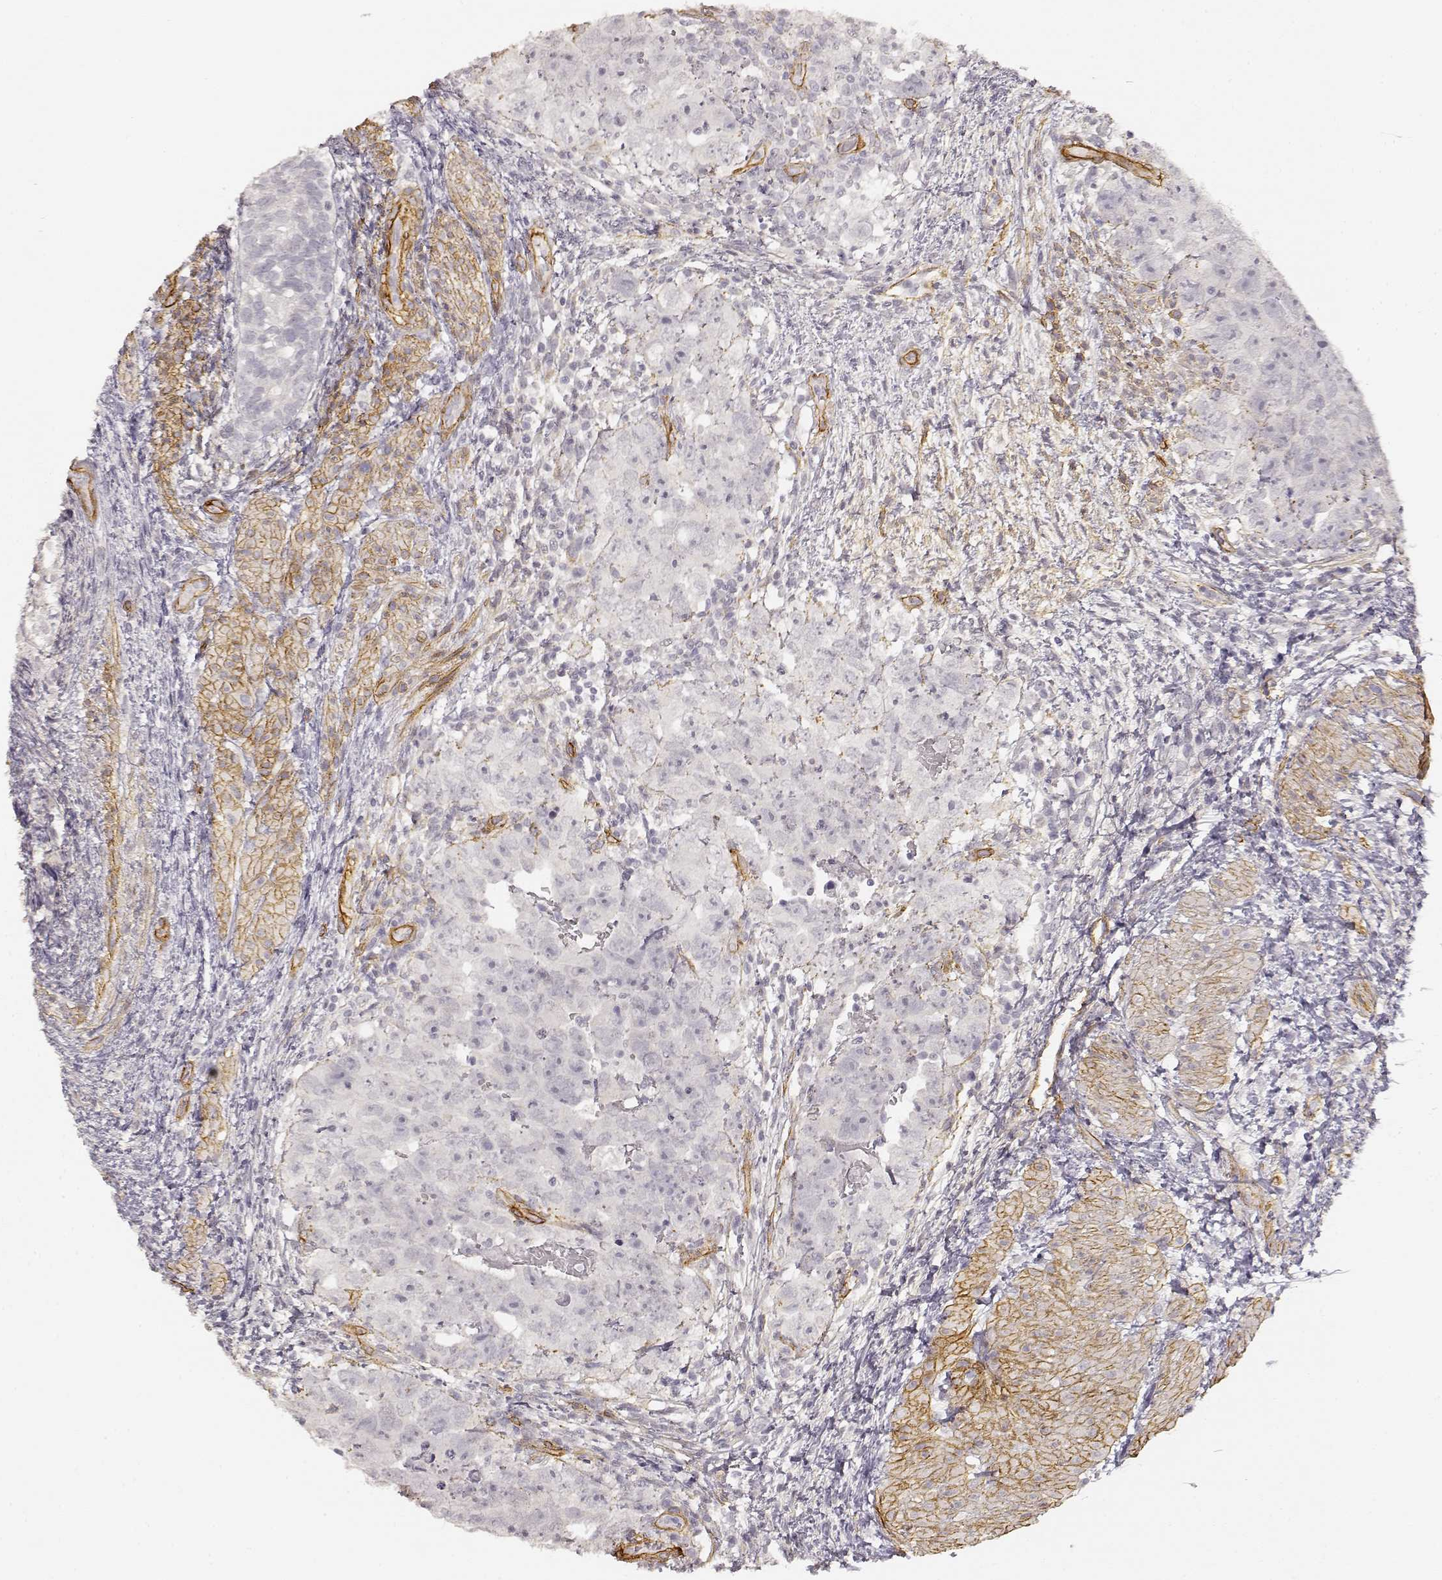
{"staining": {"intensity": "negative", "quantity": "none", "location": "none"}, "tissue": "testis cancer", "cell_type": "Tumor cells", "image_type": "cancer", "snomed": [{"axis": "morphology", "description": "Normal tissue, NOS"}, {"axis": "morphology", "description": "Carcinoma, Embryonal, NOS"}, {"axis": "topography", "description": "Testis"}, {"axis": "topography", "description": "Epididymis"}], "caption": "IHC of embryonal carcinoma (testis) shows no staining in tumor cells.", "gene": "LAMA4", "patient": {"sex": "male", "age": 24}}